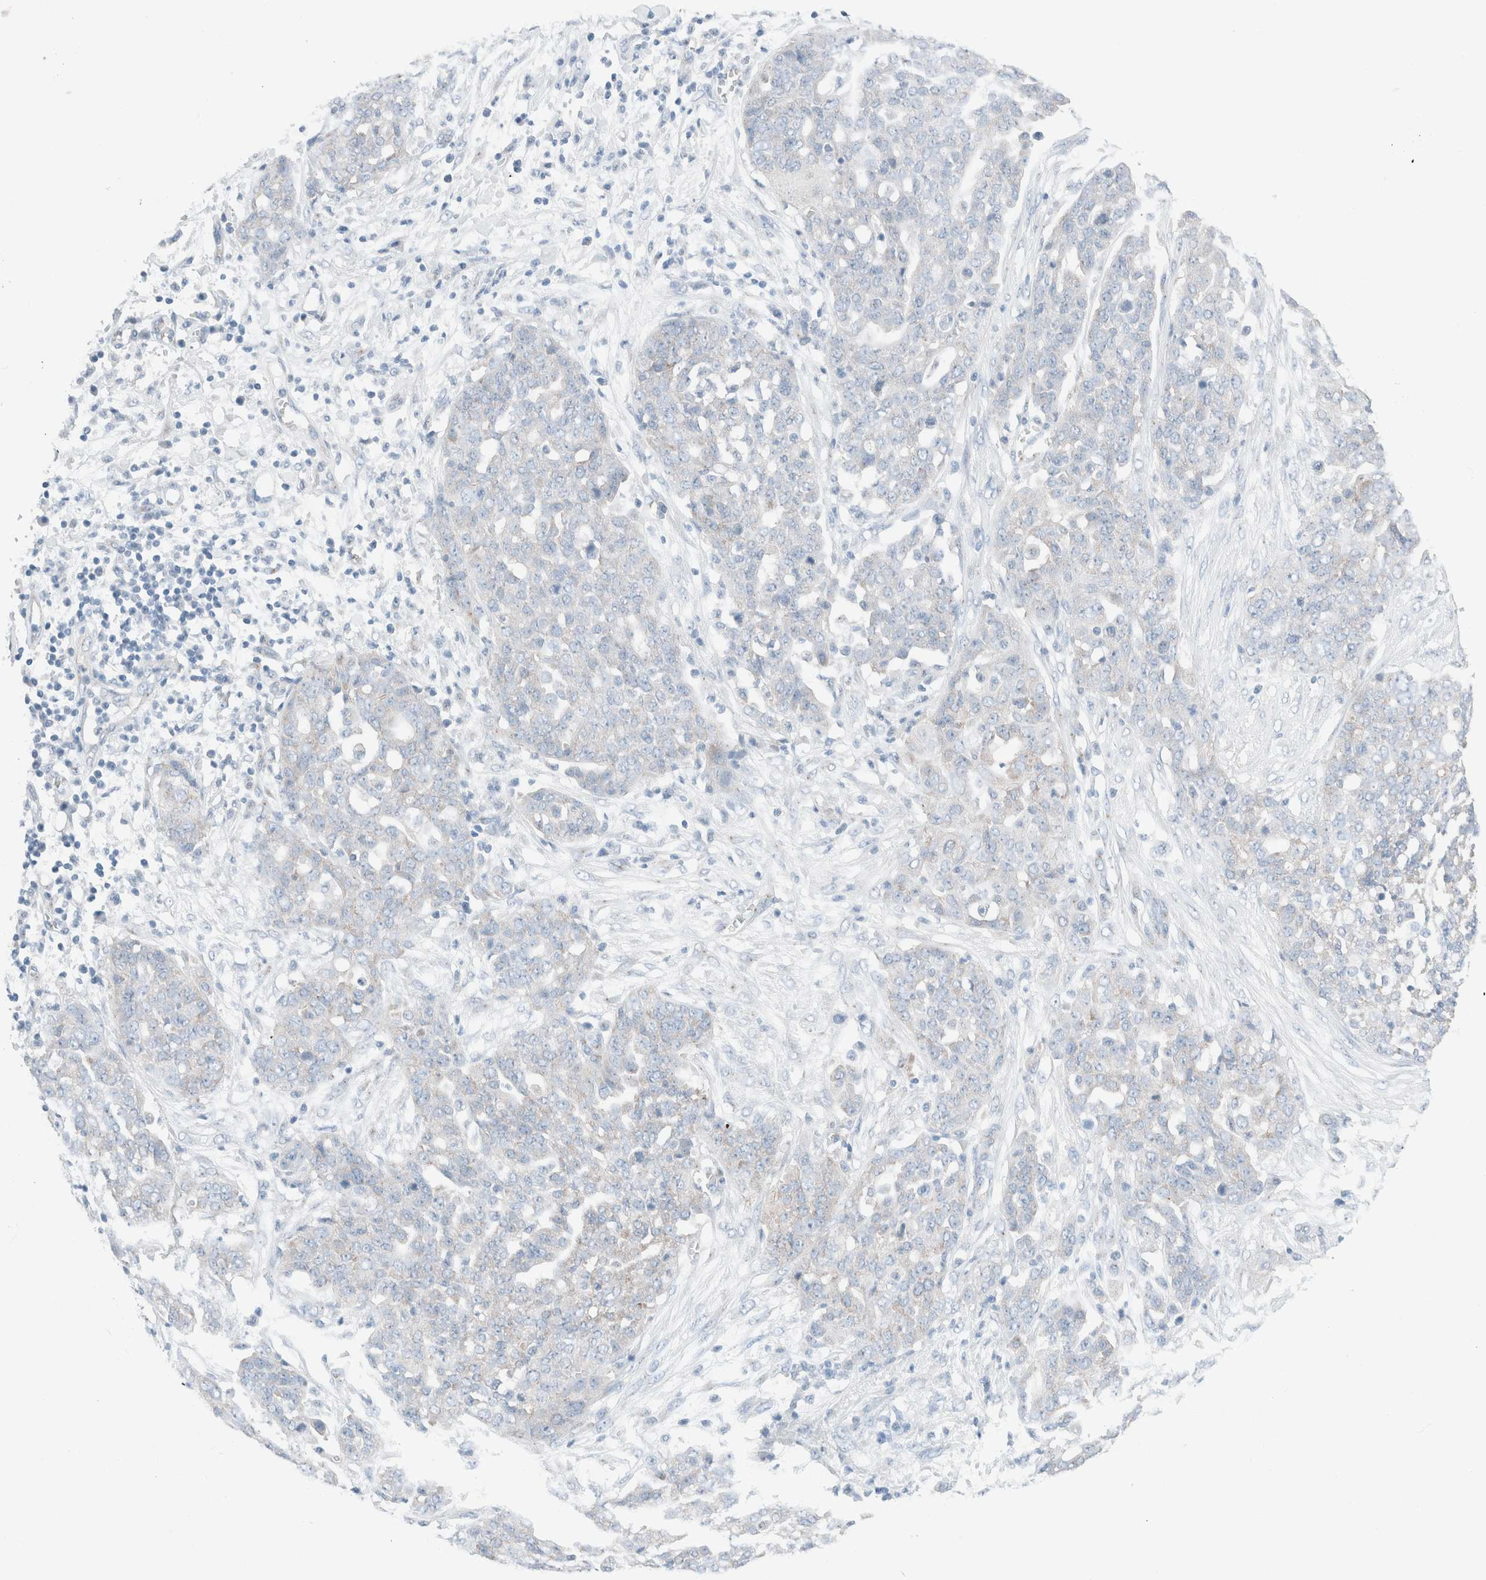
{"staining": {"intensity": "weak", "quantity": "25%-75%", "location": "cytoplasmic/membranous"}, "tissue": "ovarian cancer", "cell_type": "Tumor cells", "image_type": "cancer", "snomed": [{"axis": "morphology", "description": "Cystadenocarcinoma, serous, NOS"}, {"axis": "topography", "description": "Soft tissue"}, {"axis": "topography", "description": "Ovary"}], "caption": "IHC photomicrograph of neoplastic tissue: ovarian serous cystadenocarcinoma stained using IHC demonstrates low levels of weak protein expression localized specifically in the cytoplasmic/membranous of tumor cells, appearing as a cytoplasmic/membranous brown color.", "gene": "CASC3", "patient": {"sex": "female", "age": 57}}